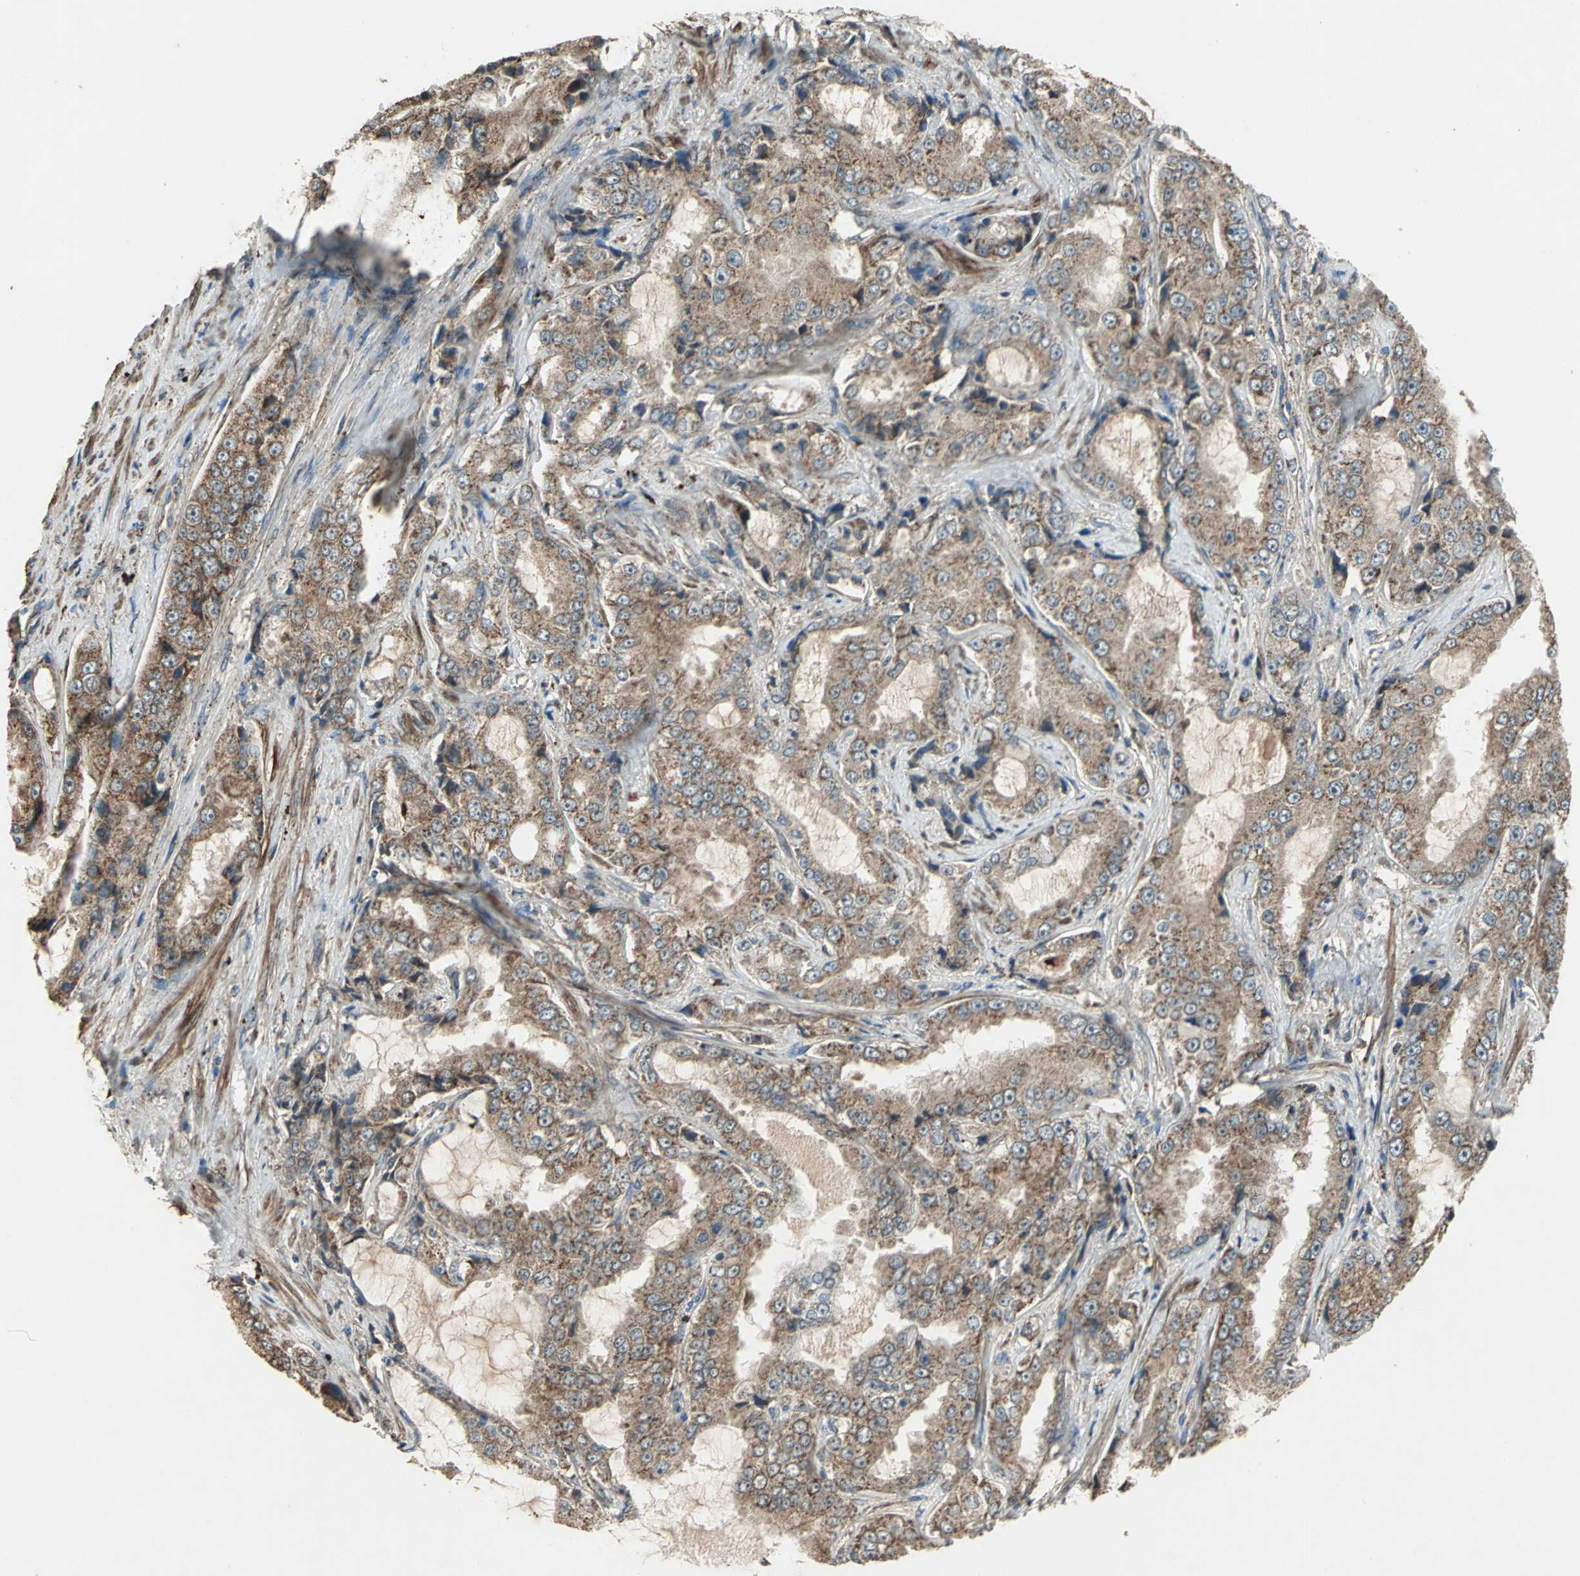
{"staining": {"intensity": "strong", "quantity": ">75%", "location": "cytoplasmic/membranous"}, "tissue": "prostate cancer", "cell_type": "Tumor cells", "image_type": "cancer", "snomed": [{"axis": "morphology", "description": "Adenocarcinoma, High grade"}, {"axis": "topography", "description": "Prostate"}], "caption": "IHC (DAB) staining of human high-grade adenocarcinoma (prostate) demonstrates strong cytoplasmic/membranous protein expression in approximately >75% of tumor cells. (DAB IHC, brown staining for protein, blue staining for nuclei).", "gene": "POLRMT", "patient": {"sex": "male", "age": 73}}